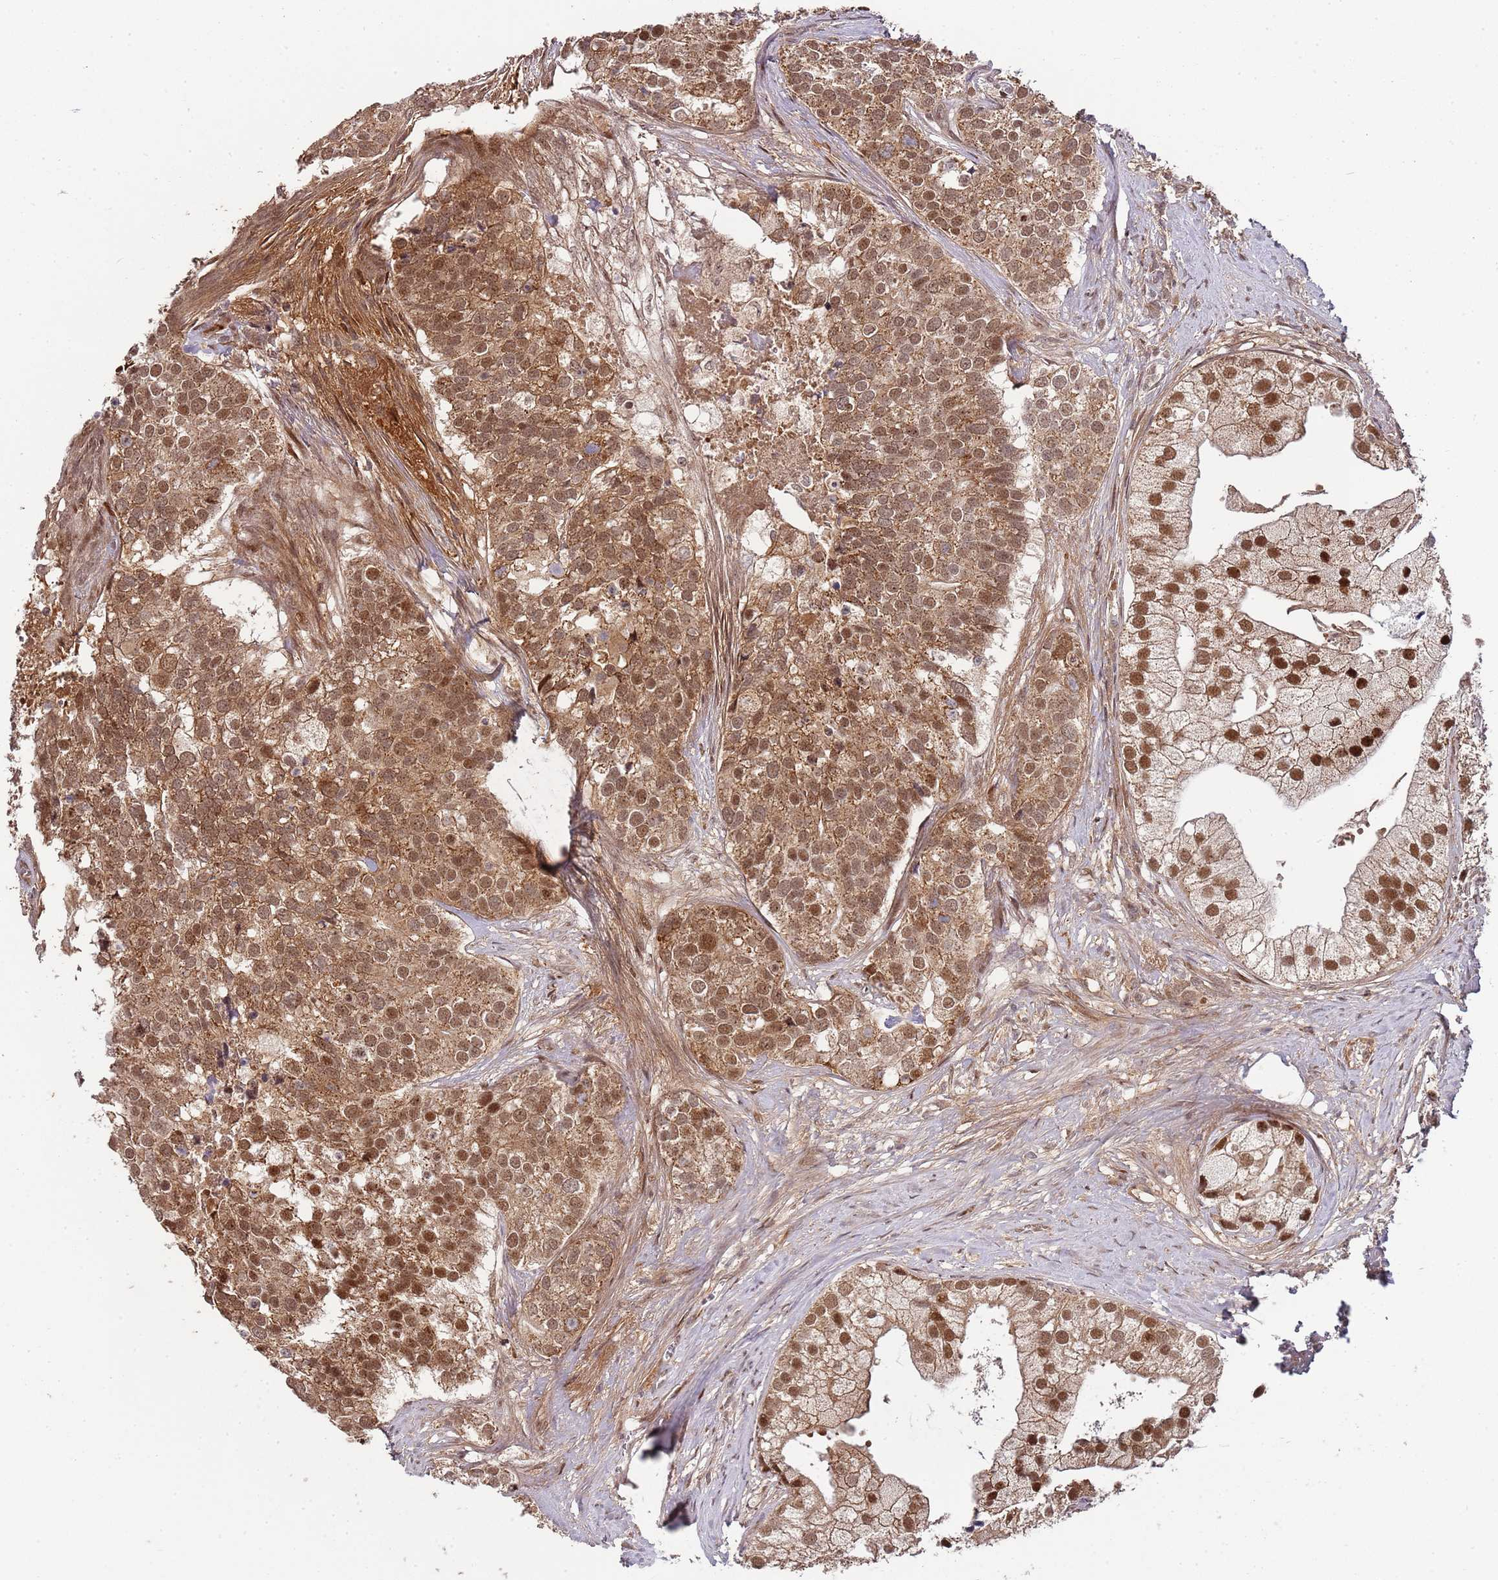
{"staining": {"intensity": "moderate", "quantity": ">75%", "location": "cytoplasmic/membranous,nuclear"}, "tissue": "prostate cancer", "cell_type": "Tumor cells", "image_type": "cancer", "snomed": [{"axis": "morphology", "description": "Adenocarcinoma, High grade"}, {"axis": "topography", "description": "Prostate"}], "caption": "Immunohistochemical staining of human prostate high-grade adenocarcinoma reveals medium levels of moderate cytoplasmic/membranous and nuclear protein positivity in about >75% of tumor cells.", "gene": "EDC3", "patient": {"sex": "male", "age": 62}}